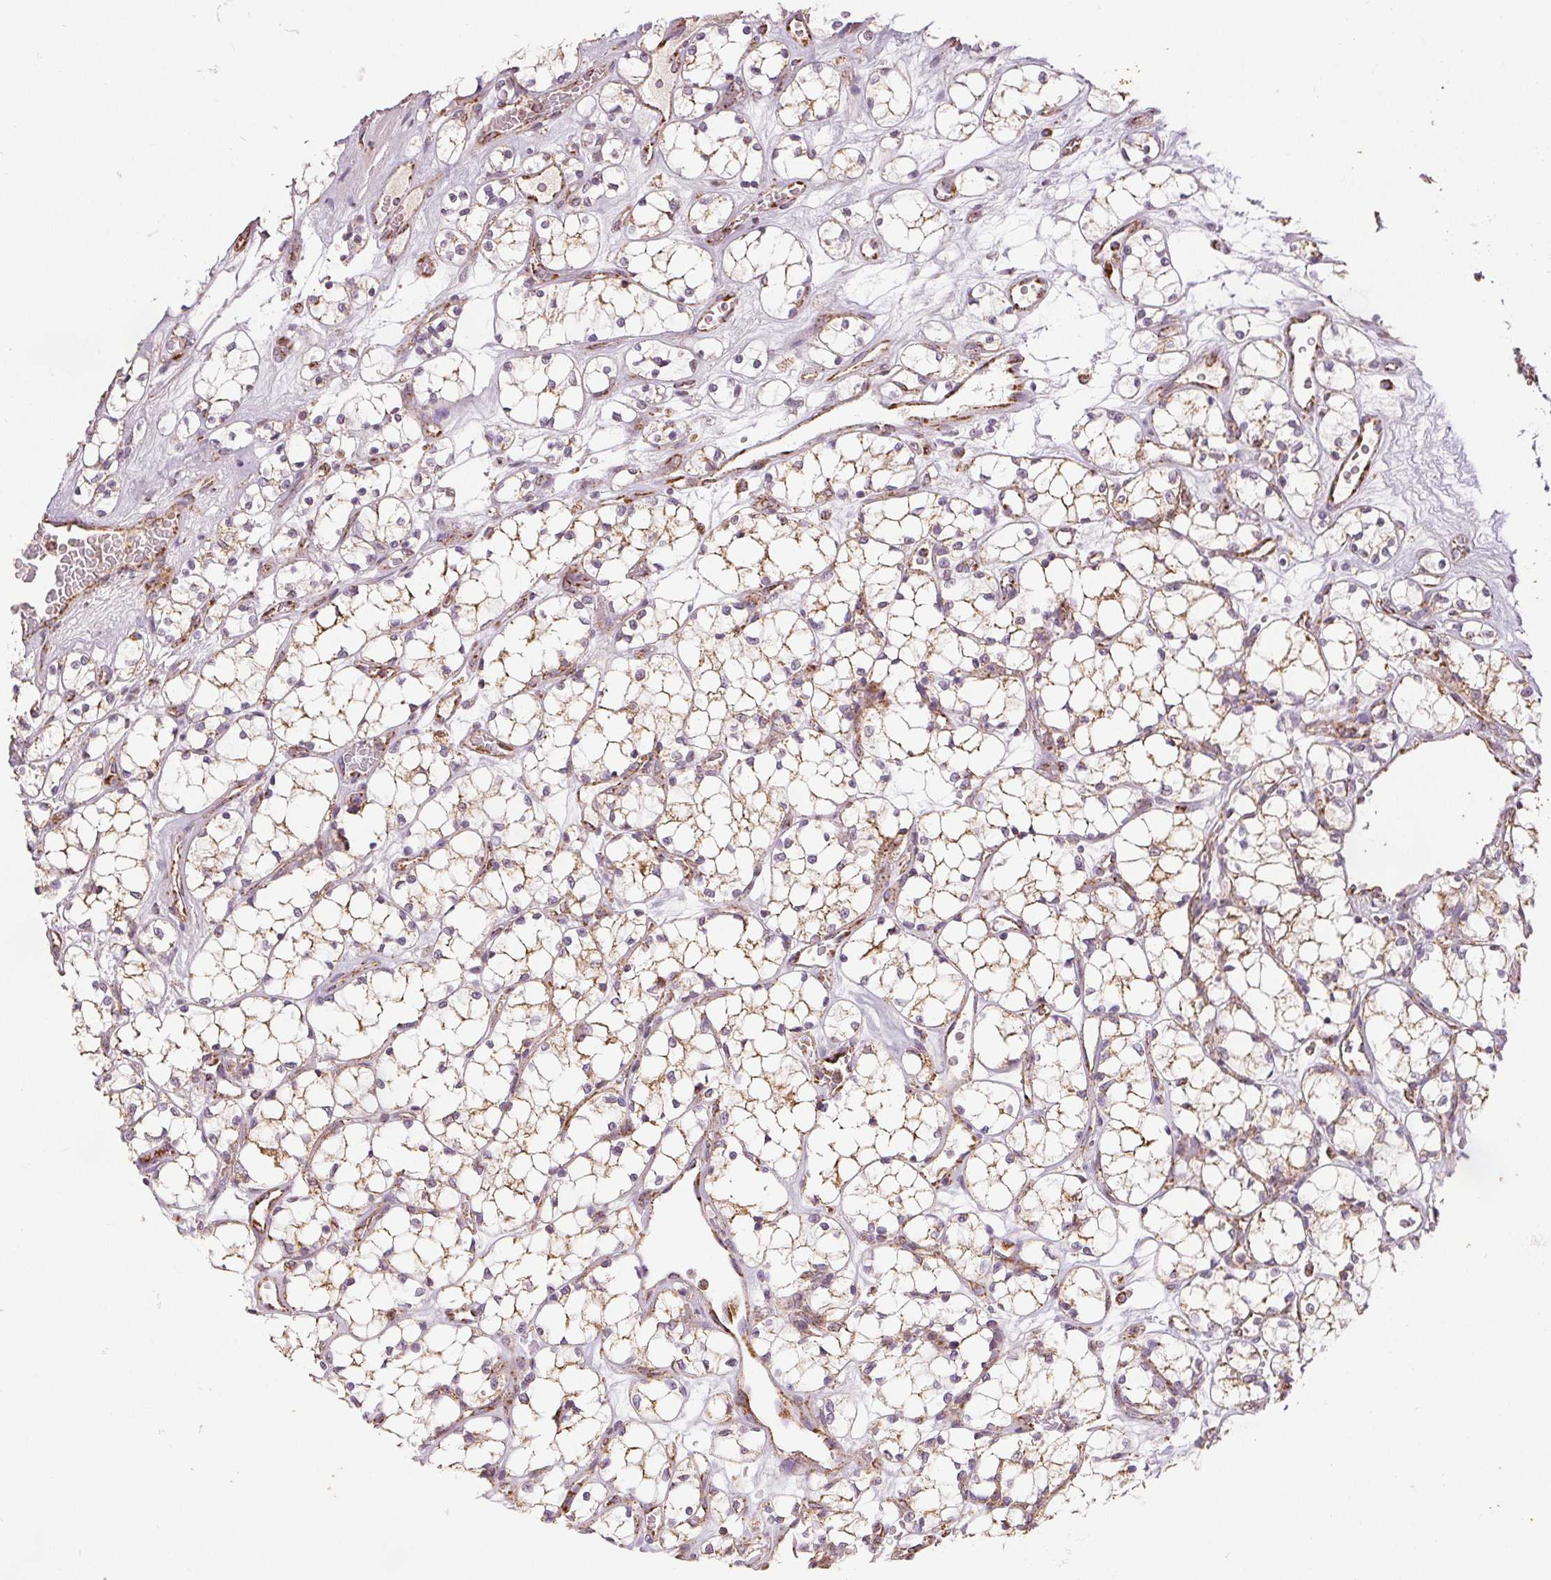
{"staining": {"intensity": "weak", "quantity": "<25%", "location": "cytoplasmic/membranous"}, "tissue": "renal cancer", "cell_type": "Tumor cells", "image_type": "cancer", "snomed": [{"axis": "morphology", "description": "Adenocarcinoma, NOS"}, {"axis": "topography", "description": "Kidney"}], "caption": "The micrograph reveals no staining of tumor cells in adenocarcinoma (renal).", "gene": "SDHB", "patient": {"sex": "female", "age": 69}}